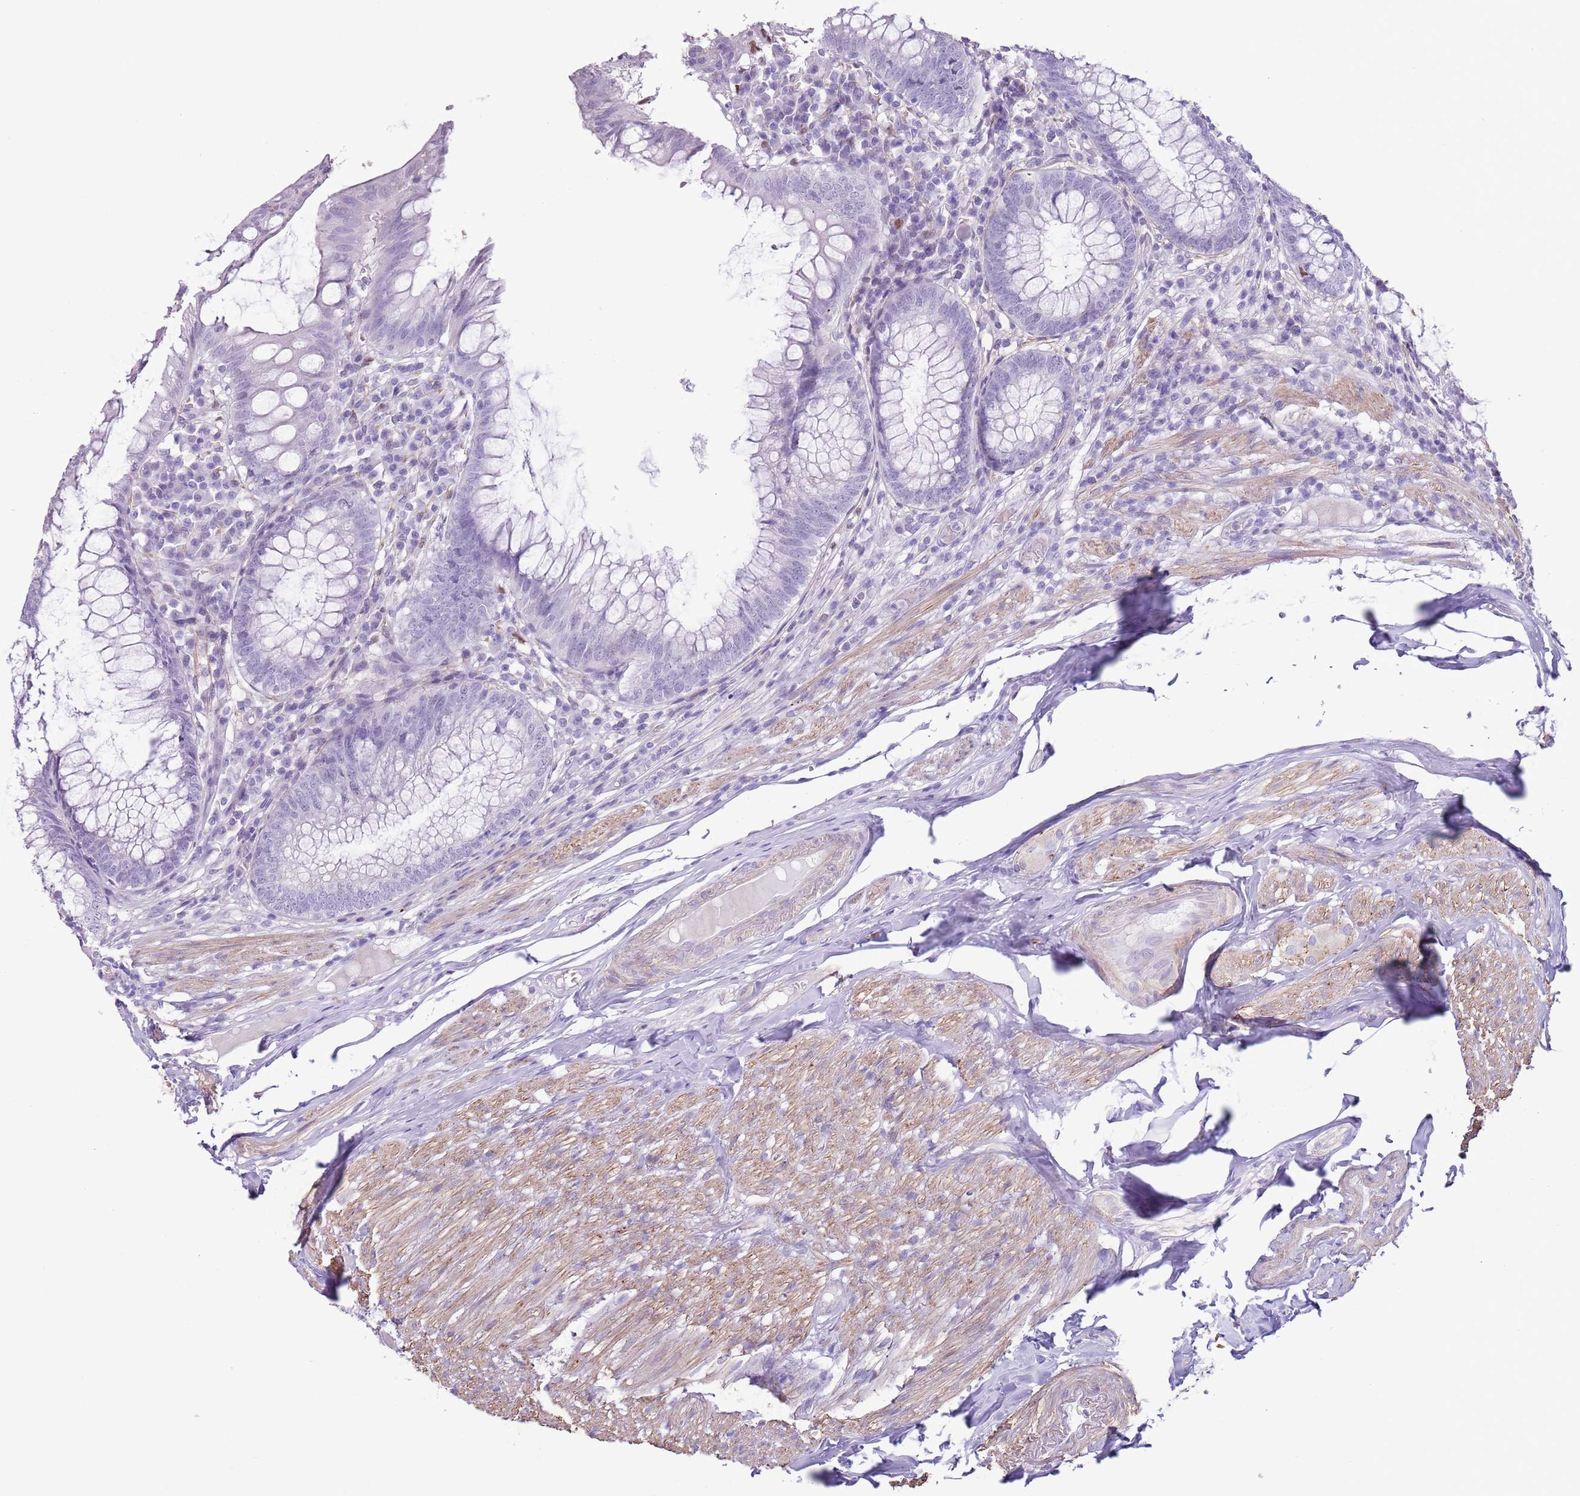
{"staining": {"intensity": "negative", "quantity": "none", "location": "none"}, "tissue": "appendix", "cell_type": "Glandular cells", "image_type": "normal", "snomed": [{"axis": "morphology", "description": "Normal tissue, NOS"}, {"axis": "topography", "description": "Appendix"}], "caption": "This is an immunohistochemistry histopathology image of benign human appendix. There is no staining in glandular cells.", "gene": "SLC7A14", "patient": {"sex": "male", "age": 83}}